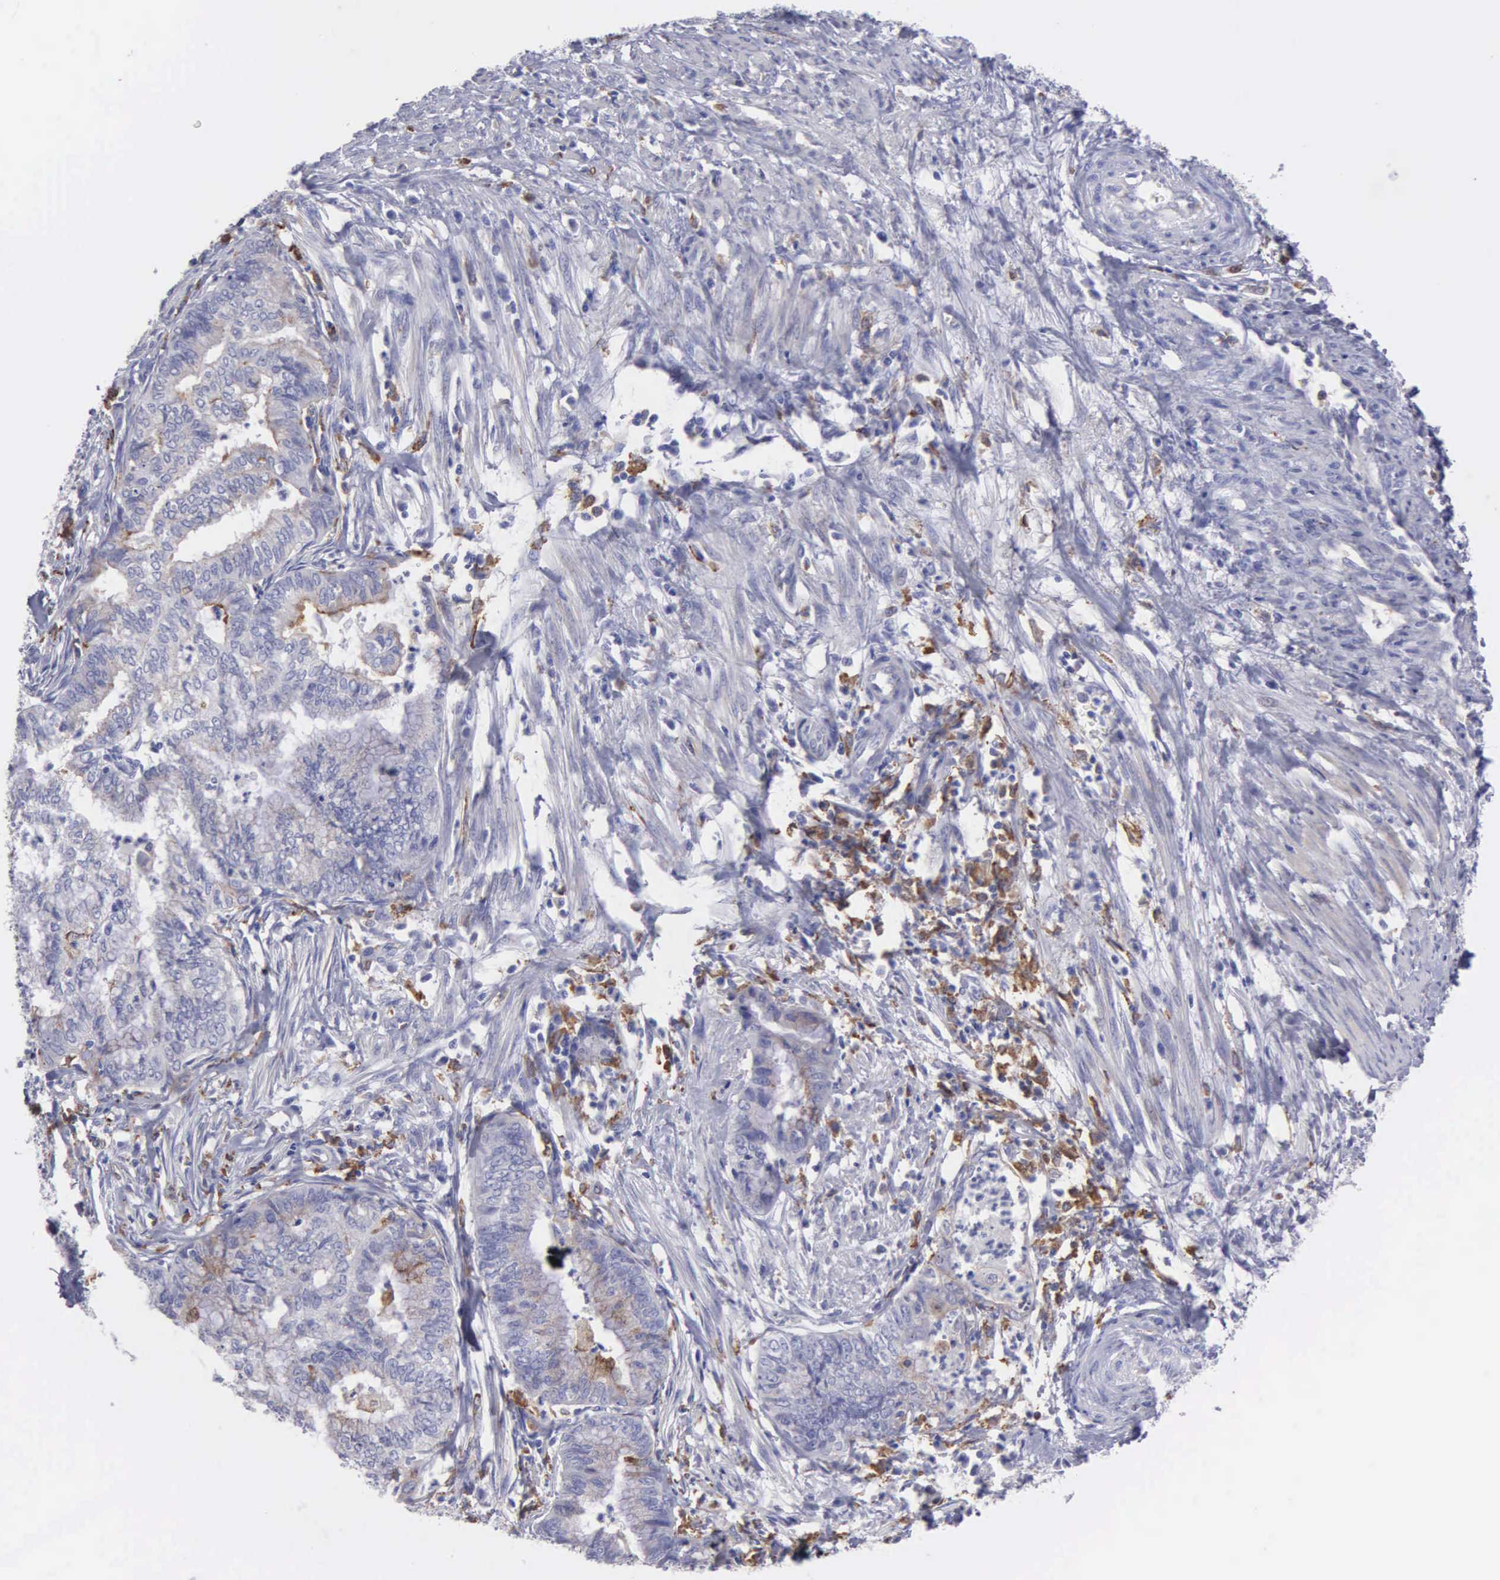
{"staining": {"intensity": "weak", "quantity": "<25%", "location": "cytoplasmic/membranous"}, "tissue": "endometrial cancer", "cell_type": "Tumor cells", "image_type": "cancer", "snomed": [{"axis": "morphology", "description": "Necrosis, NOS"}, {"axis": "morphology", "description": "Adenocarcinoma, NOS"}, {"axis": "topography", "description": "Endometrium"}], "caption": "Tumor cells are negative for protein expression in human endometrial adenocarcinoma. (Brightfield microscopy of DAB immunohistochemistry at high magnification).", "gene": "TYRP1", "patient": {"sex": "female", "age": 79}}